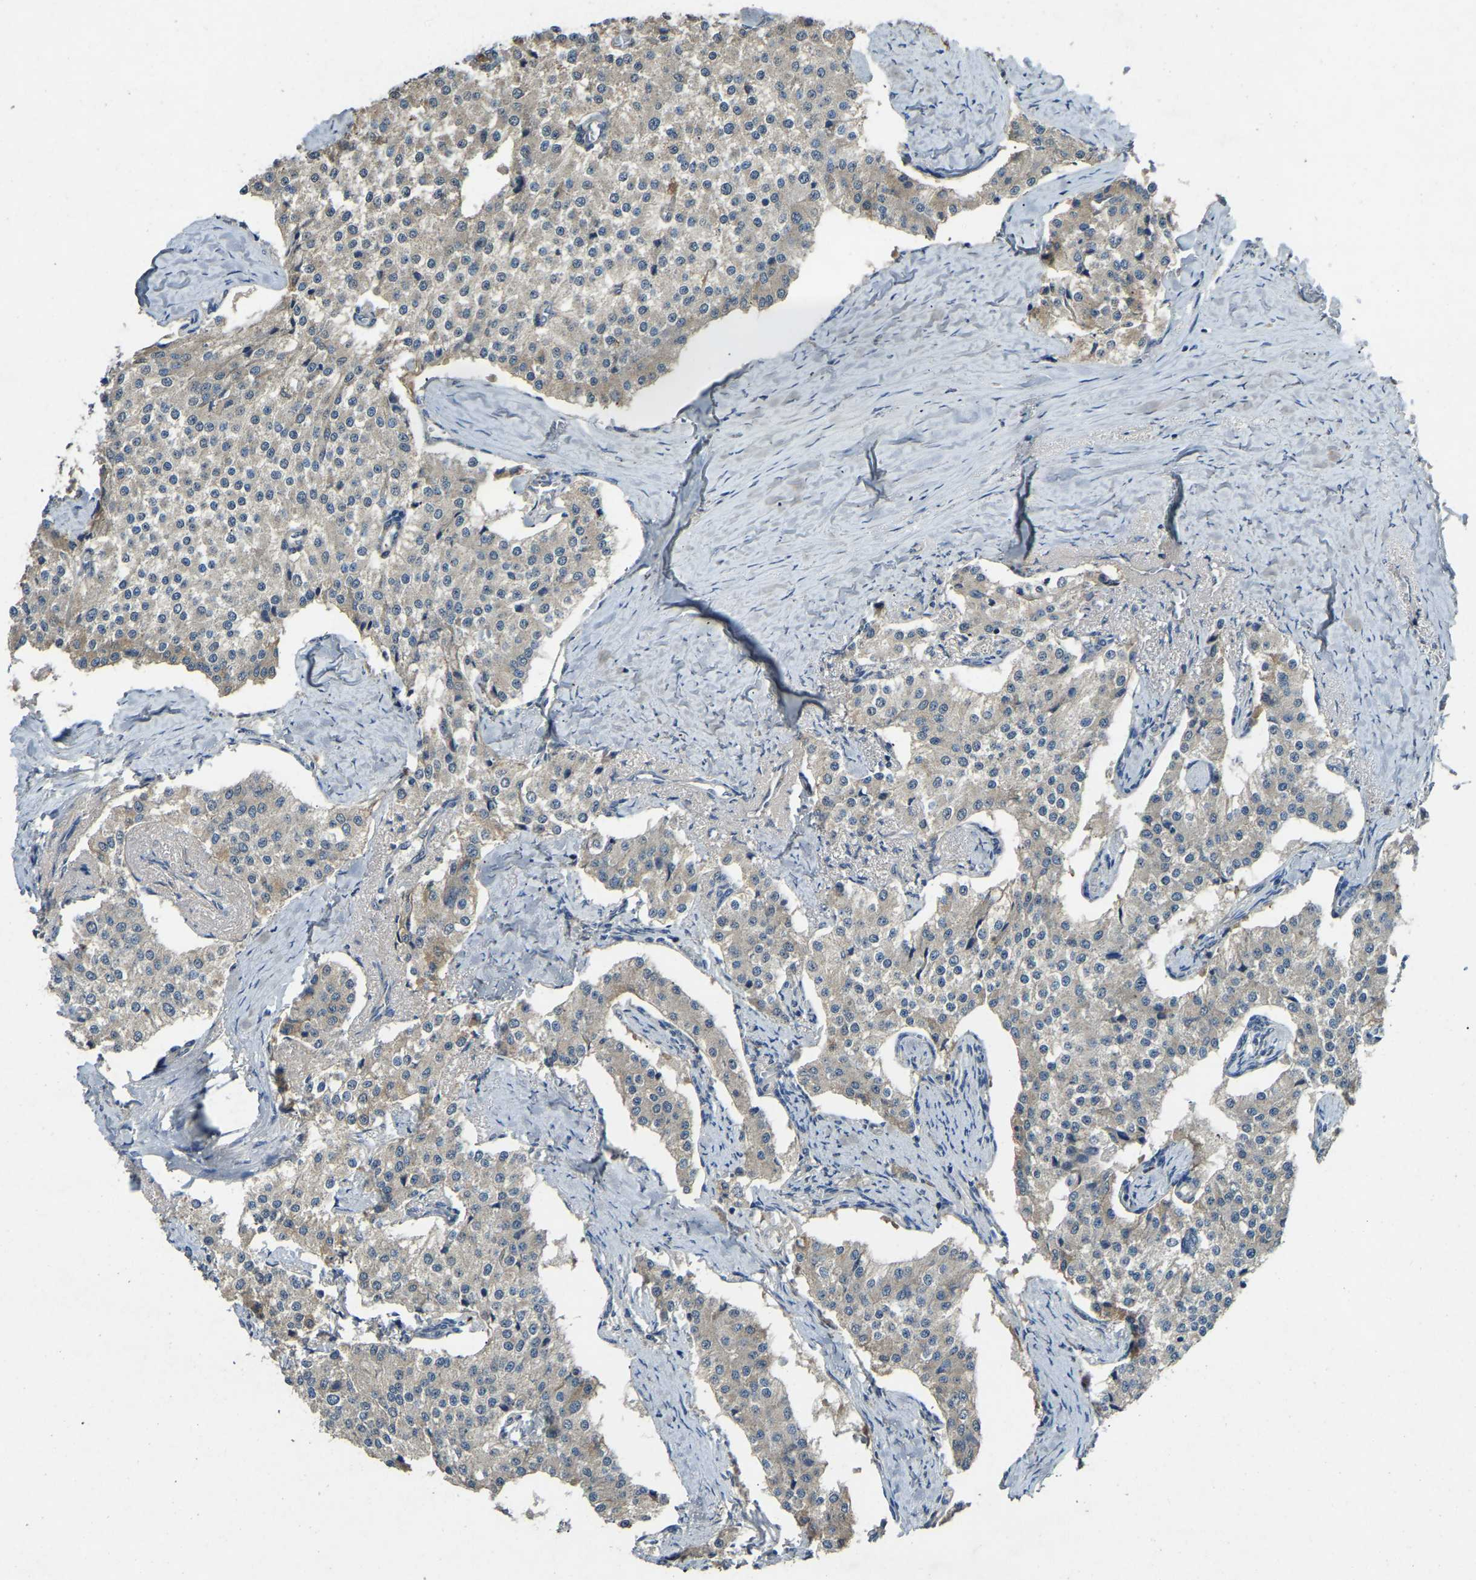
{"staining": {"intensity": "weak", "quantity": "25%-75%", "location": "cytoplasmic/membranous"}, "tissue": "carcinoid", "cell_type": "Tumor cells", "image_type": "cancer", "snomed": [{"axis": "morphology", "description": "Carcinoid, malignant, NOS"}, {"axis": "topography", "description": "Colon"}], "caption": "IHC of carcinoid (malignant) shows low levels of weak cytoplasmic/membranous expression in approximately 25%-75% of tumor cells. (DAB (3,3'-diaminobenzidine) = brown stain, brightfield microscopy at high magnification).", "gene": "ATP8B1", "patient": {"sex": "female", "age": 52}}